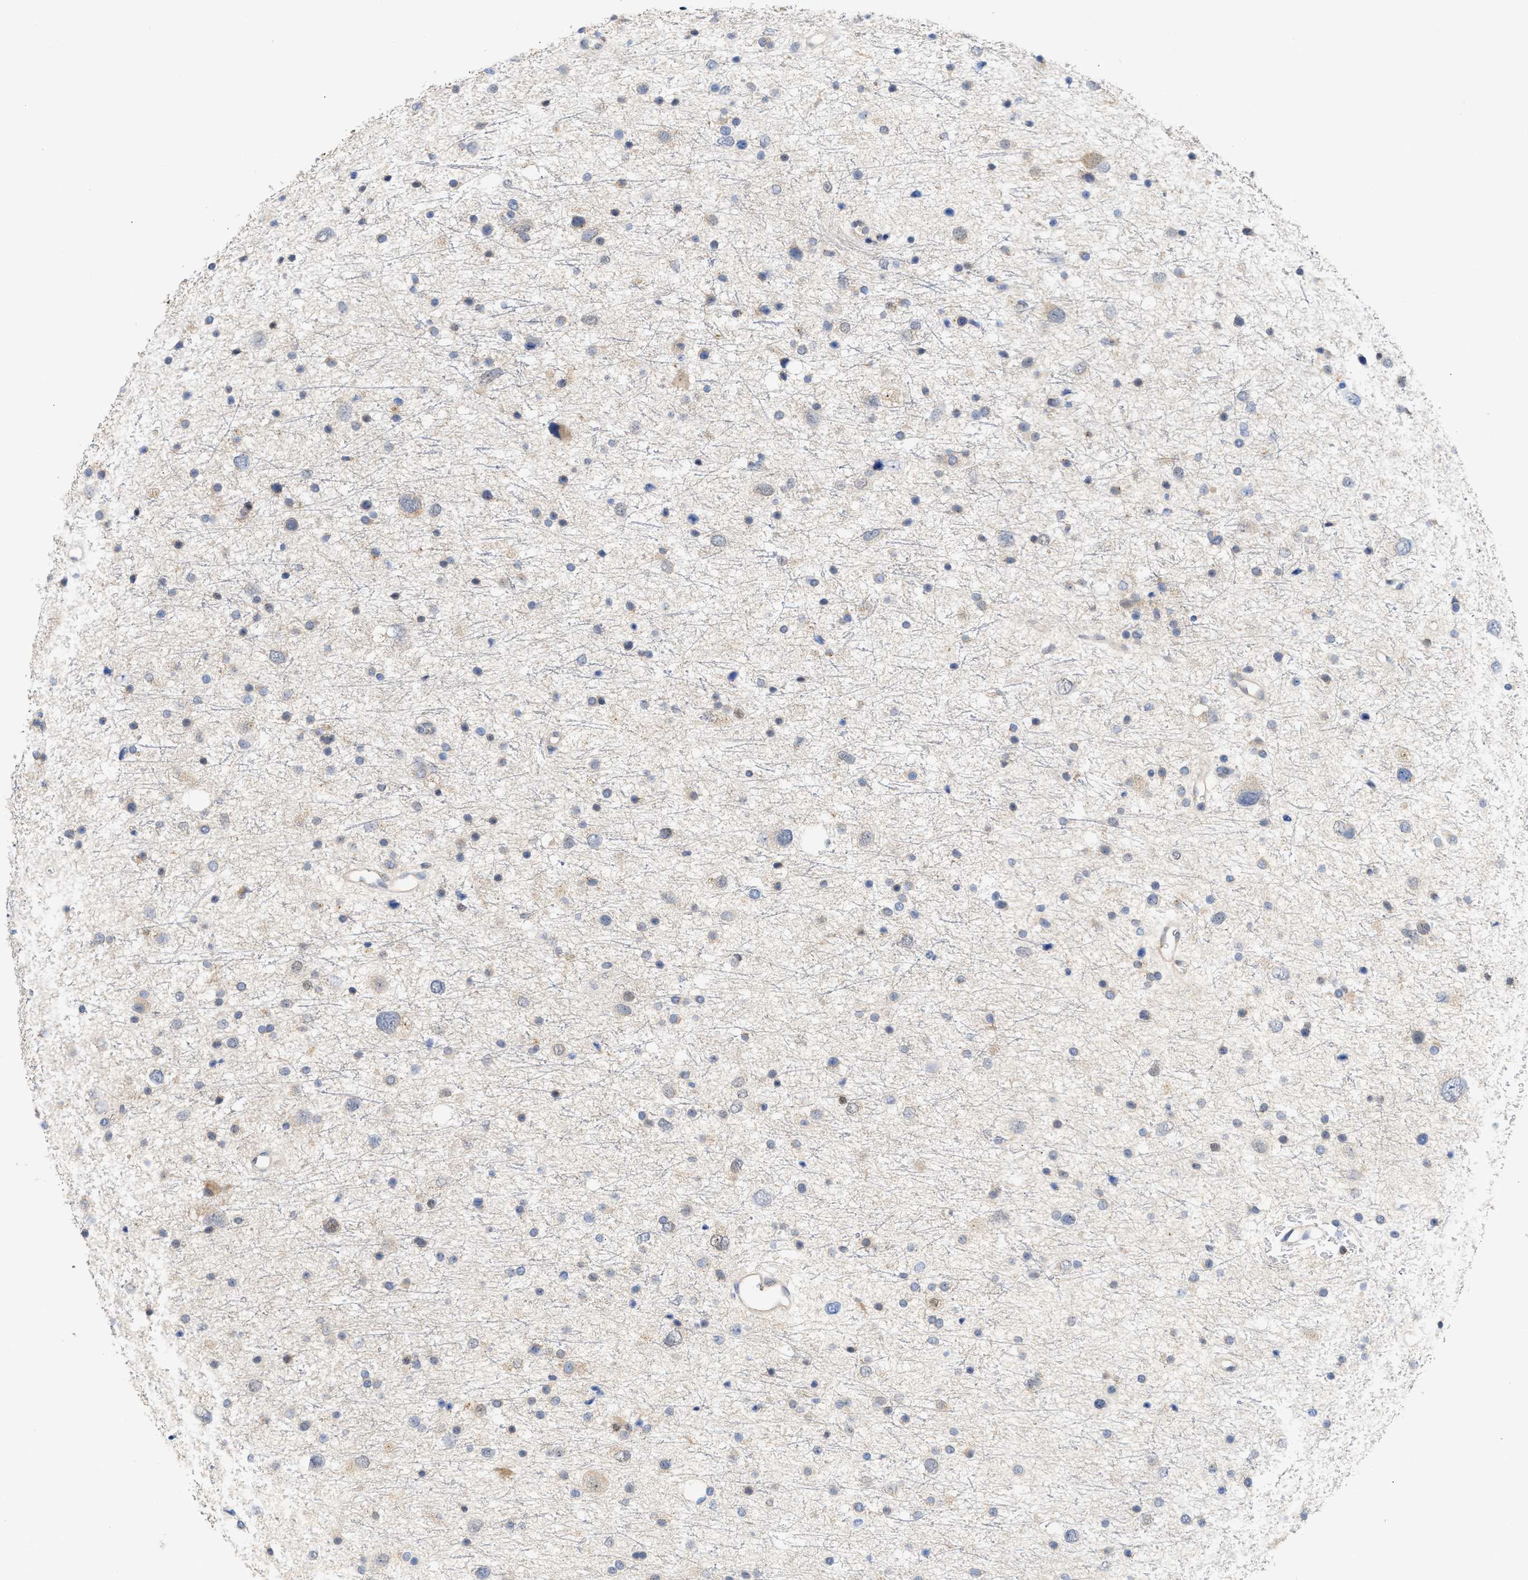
{"staining": {"intensity": "negative", "quantity": "none", "location": "none"}, "tissue": "glioma", "cell_type": "Tumor cells", "image_type": "cancer", "snomed": [{"axis": "morphology", "description": "Glioma, malignant, Low grade"}, {"axis": "topography", "description": "Brain"}], "caption": "This is a histopathology image of immunohistochemistry (IHC) staining of glioma, which shows no staining in tumor cells.", "gene": "BBLN", "patient": {"sex": "female", "age": 37}}